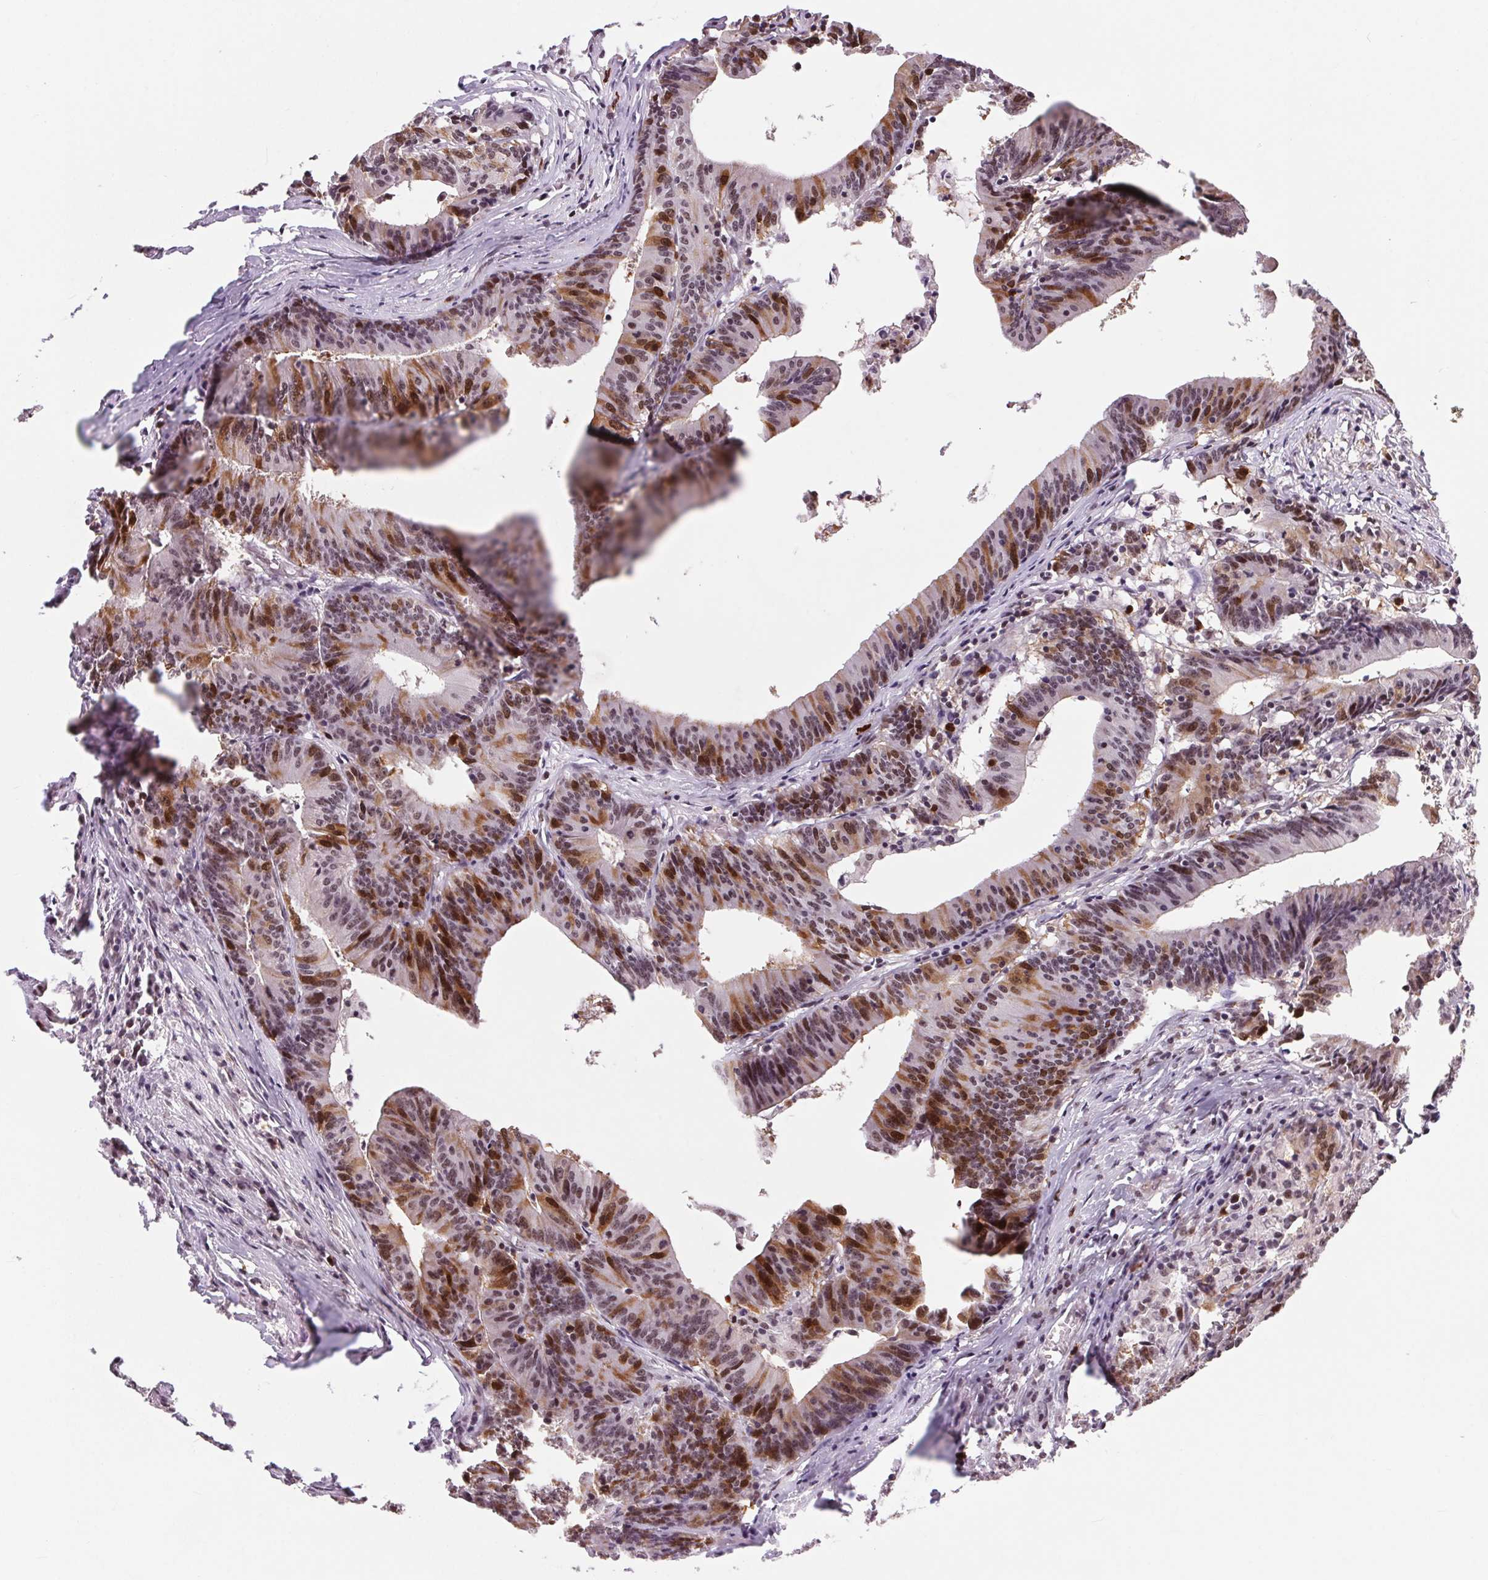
{"staining": {"intensity": "moderate", "quantity": ">75%", "location": "cytoplasmic/membranous,nuclear"}, "tissue": "colorectal cancer", "cell_type": "Tumor cells", "image_type": "cancer", "snomed": [{"axis": "morphology", "description": "Adenocarcinoma, NOS"}, {"axis": "topography", "description": "Colon"}], "caption": "Immunohistochemical staining of adenocarcinoma (colorectal) displays medium levels of moderate cytoplasmic/membranous and nuclear staining in about >75% of tumor cells. (Stains: DAB (3,3'-diaminobenzidine) in brown, nuclei in blue, Microscopy: brightfield microscopy at high magnification).", "gene": "CD2BP2", "patient": {"sex": "female", "age": 78}}